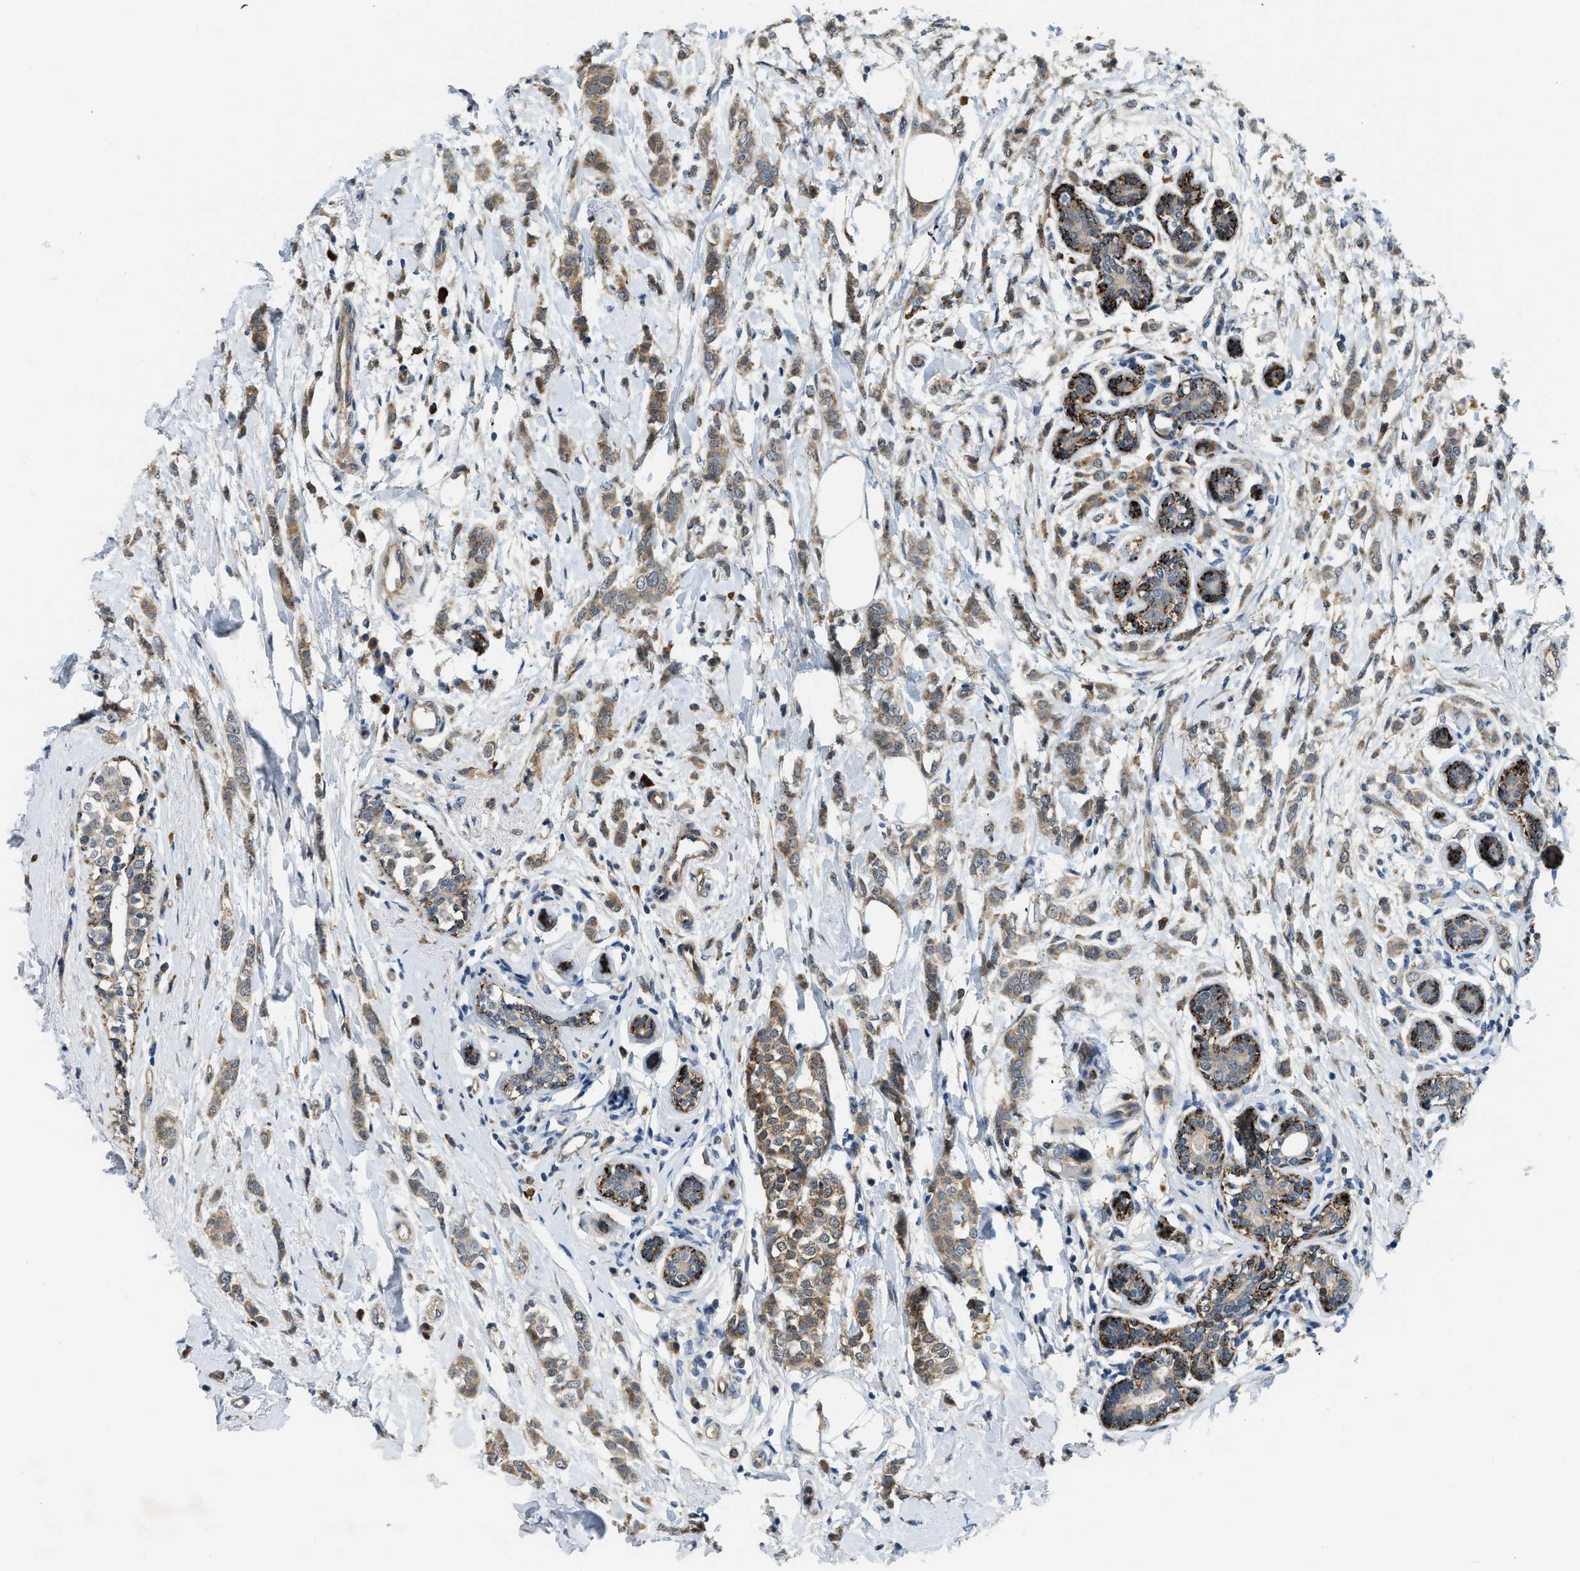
{"staining": {"intensity": "moderate", "quantity": ">75%", "location": "cytoplasmic/membranous"}, "tissue": "breast cancer", "cell_type": "Tumor cells", "image_type": "cancer", "snomed": [{"axis": "morphology", "description": "Lobular carcinoma, in situ"}, {"axis": "morphology", "description": "Lobular carcinoma"}, {"axis": "topography", "description": "Breast"}], "caption": "Breast cancer stained with DAB (3,3'-diaminobenzidine) immunohistochemistry reveals medium levels of moderate cytoplasmic/membranous positivity in about >75% of tumor cells.", "gene": "STARD3NL", "patient": {"sex": "female", "age": 41}}